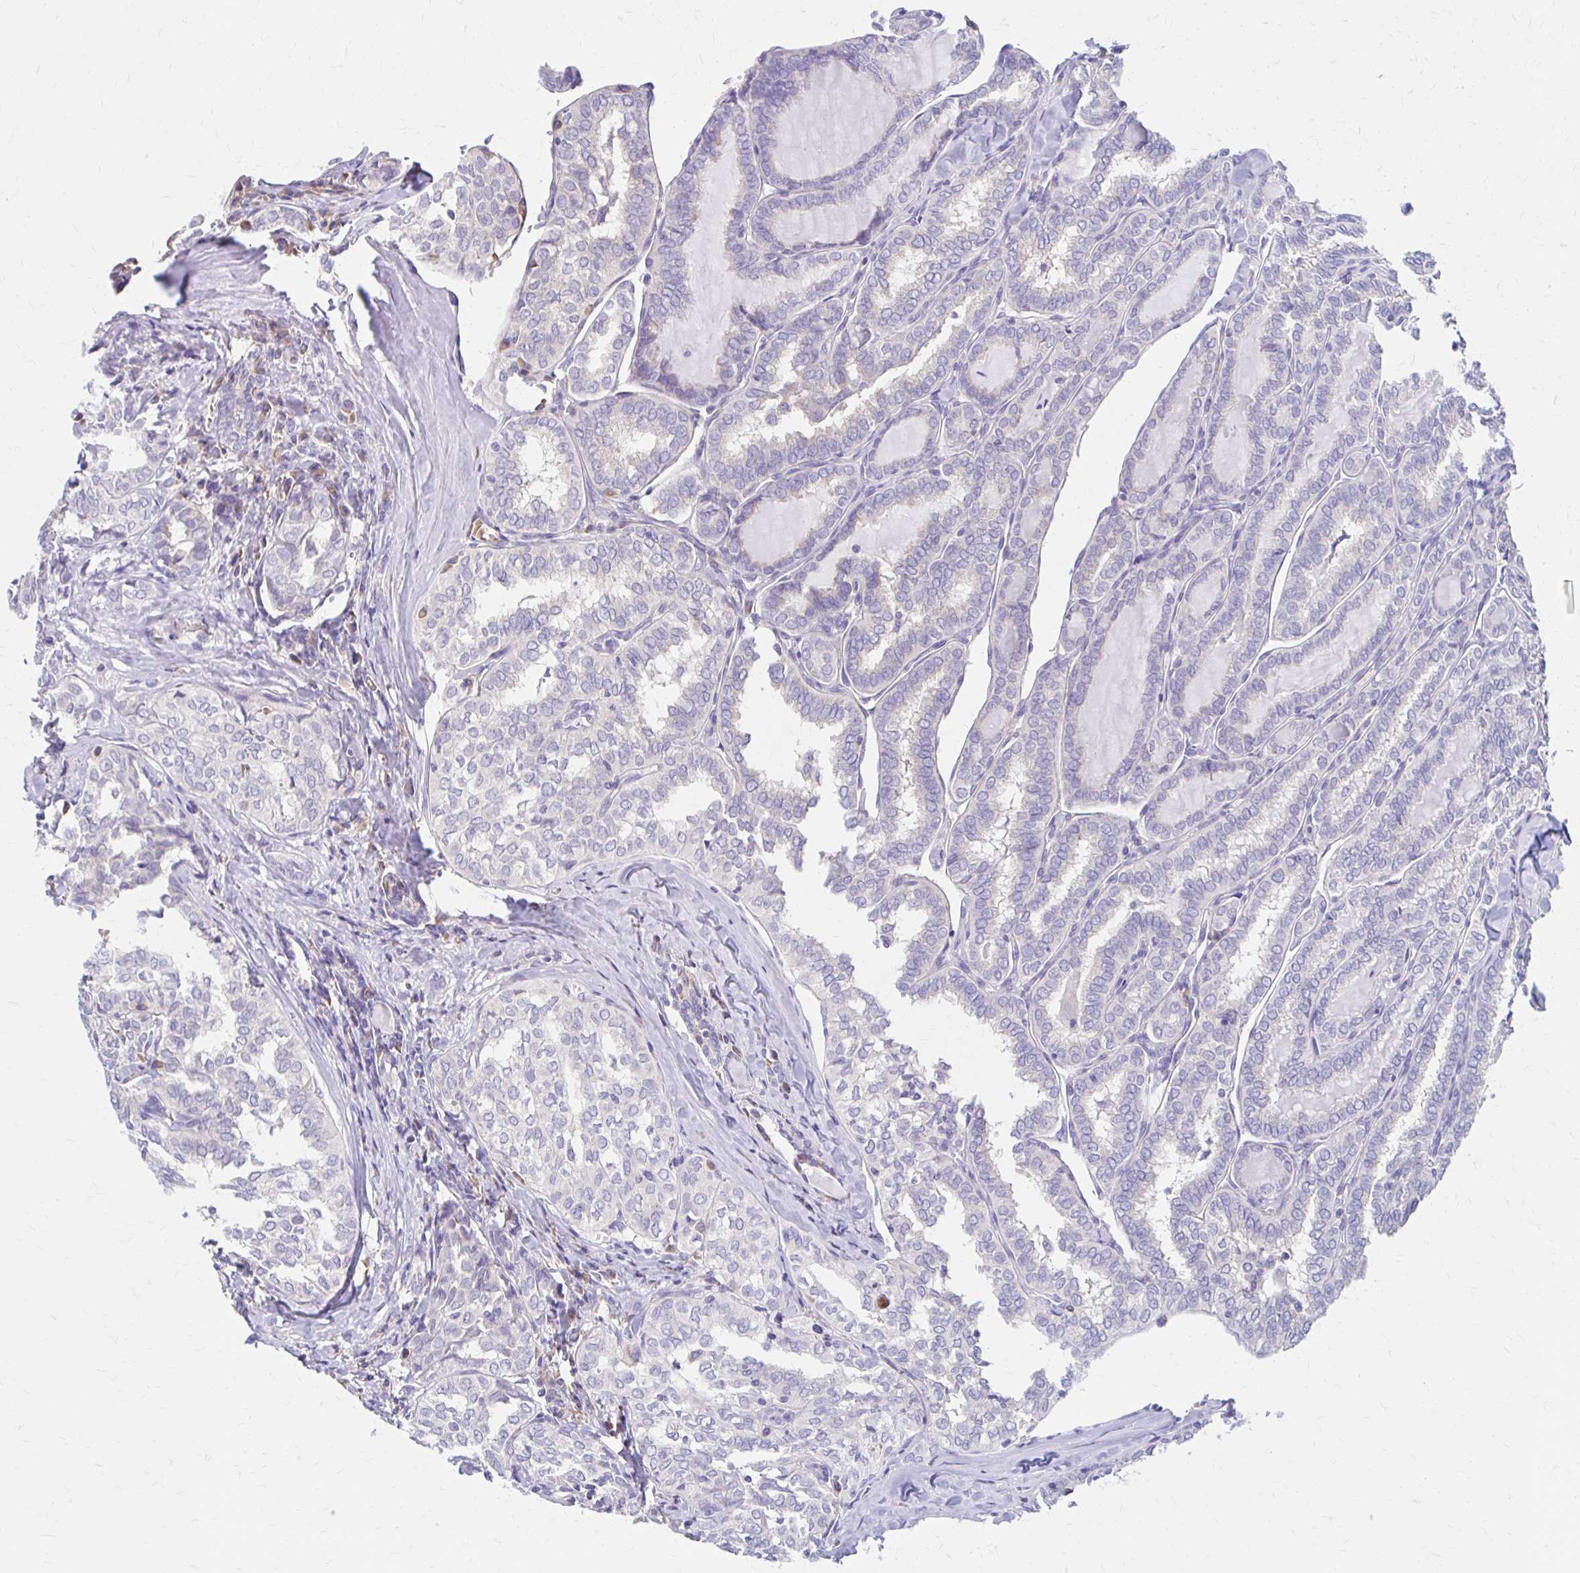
{"staining": {"intensity": "negative", "quantity": "none", "location": "none"}, "tissue": "thyroid cancer", "cell_type": "Tumor cells", "image_type": "cancer", "snomed": [{"axis": "morphology", "description": "Papillary adenocarcinoma, NOS"}, {"axis": "topography", "description": "Thyroid gland"}], "caption": "This is an immunohistochemistry (IHC) photomicrograph of human papillary adenocarcinoma (thyroid). There is no staining in tumor cells.", "gene": "RPL27A", "patient": {"sex": "female", "age": 30}}